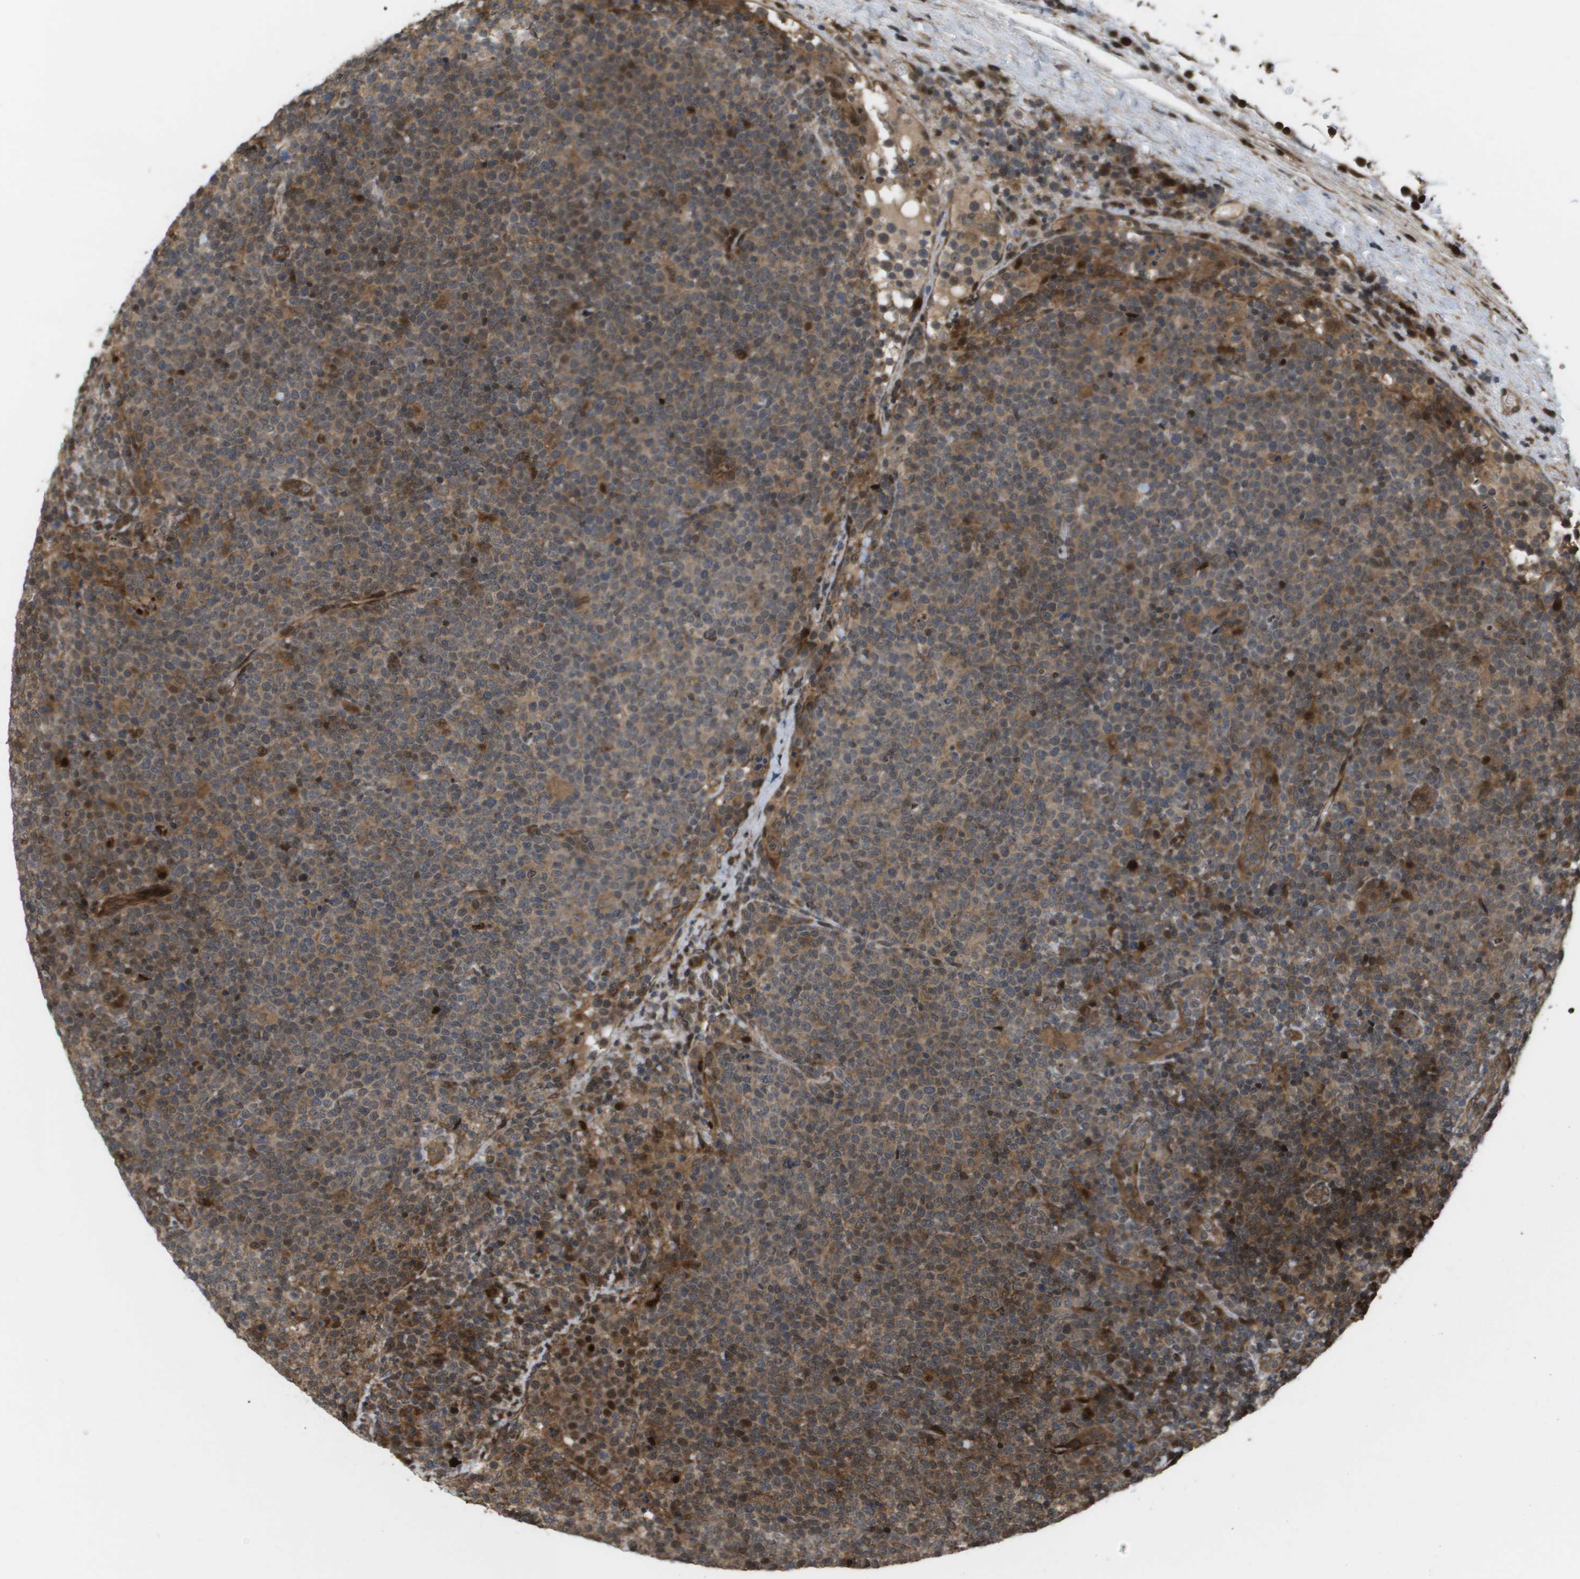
{"staining": {"intensity": "moderate", "quantity": "25%-75%", "location": "cytoplasmic/membranous,nuclear"}, "tissue": "lymphoma", "cell_type": "Tumor cells", "image_type": "cancer", "snomed": [{"axis": "morphology", "description": "Malignant lymphoma, non-Hodgkin's type, High grade"}, {"axis": "topography", "description": "Lymph node"}], "caption": "Malignant lymphoma, non-Hodgkin's type (high-grade) stained for a protein displays moderate cytoplasmic/membranous and nuclear positivity in tumor cells. Nuclei are stained in blue.", "gene": "AXIN2", "patient": {"sex": "male", "age": 61}}